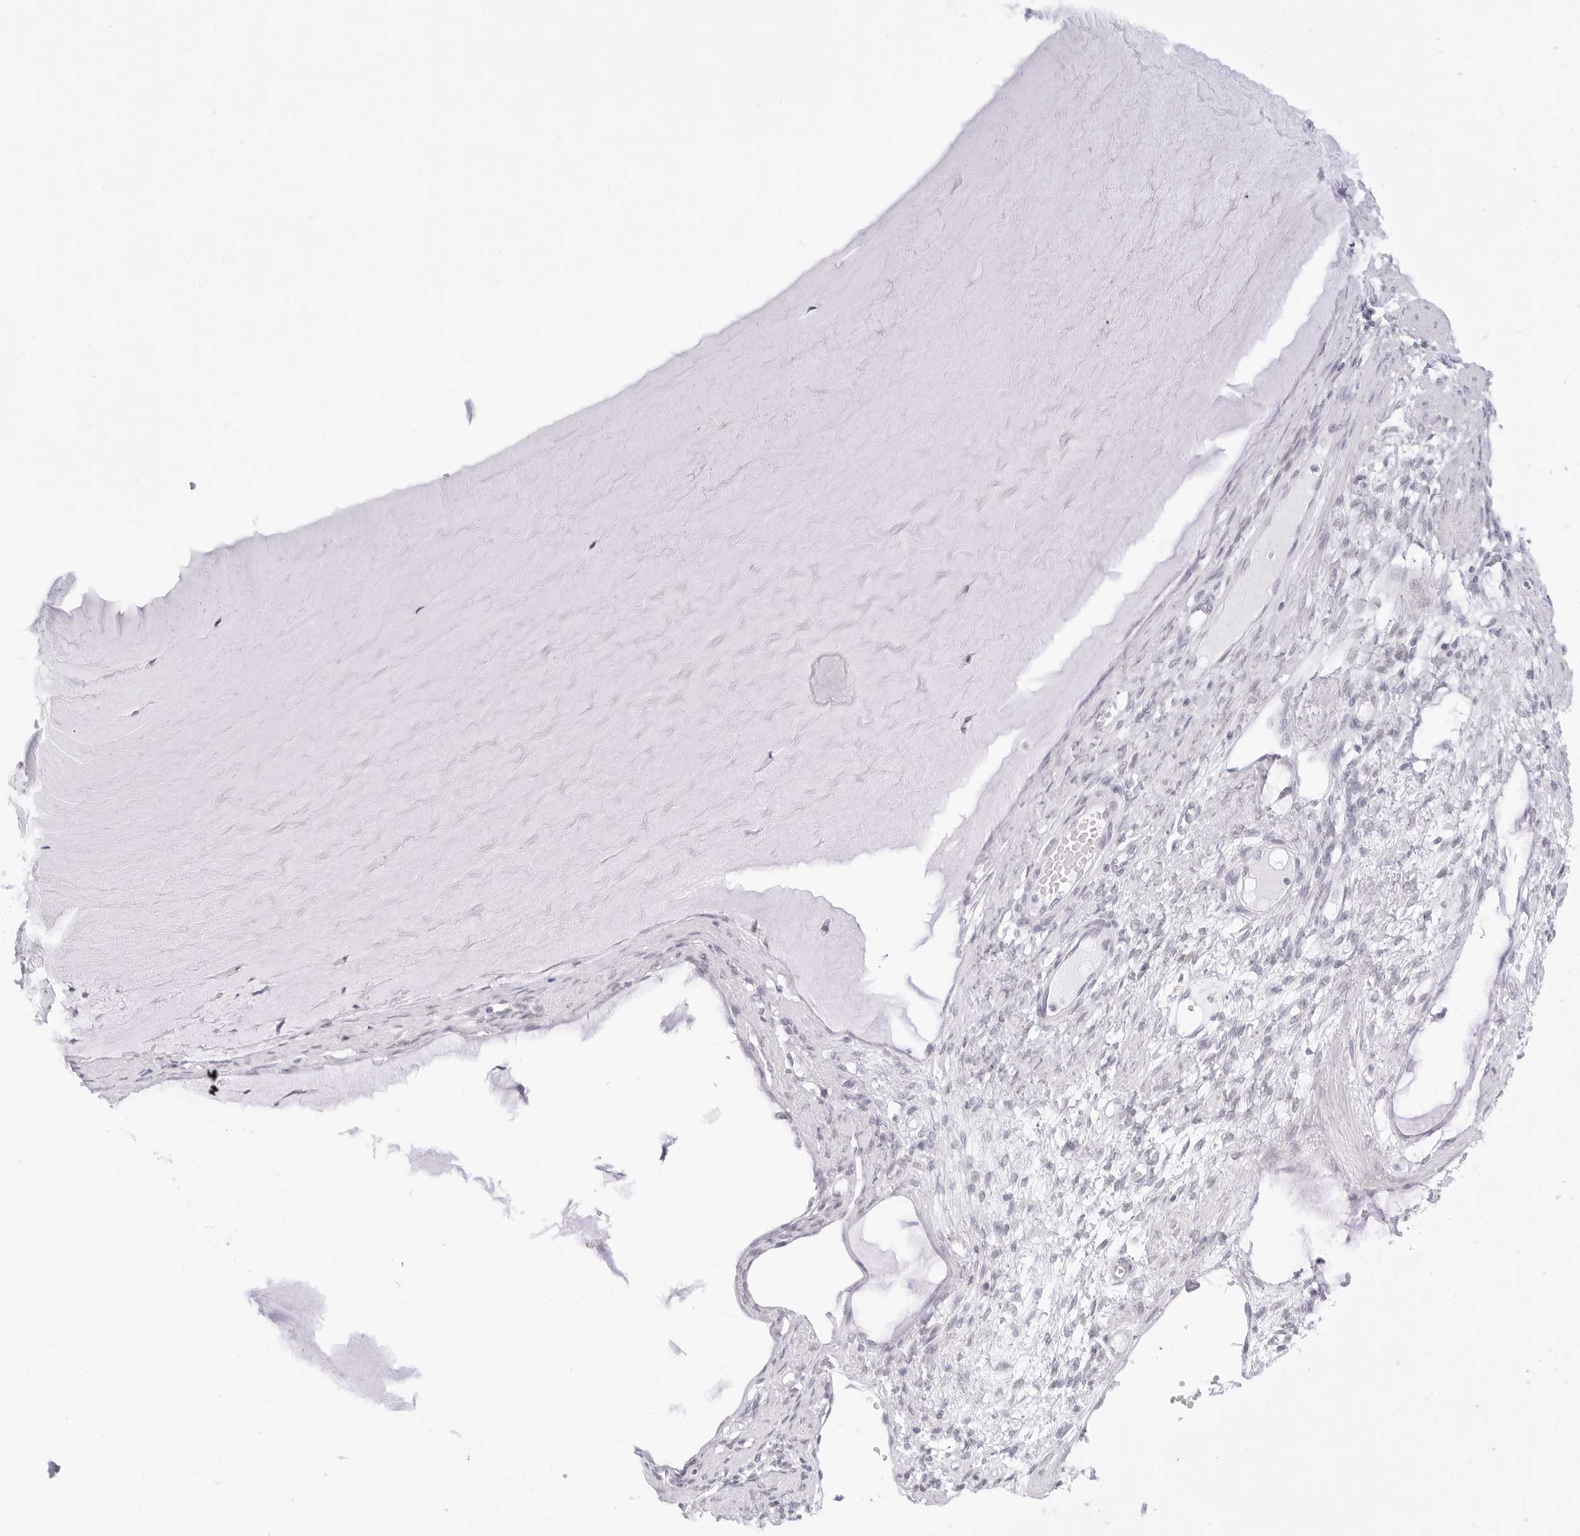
{"staining": {"intensity": "moderate", "quantity": ">75%", "location": "cytoplasmic/membranous"}, "tissue": "ovarian cancer", "cell_type": "Tumor cells", "image_type": "cancer", "snomed": [{"axis": "morphology", "description": "Cystadenocarcinoma, mucinous, NOS"}, {"axis": "topography", "description": "Ovary"}], "caption": "Tumor cells exhibit medium levels of moderate cytoplasmic/membranous positivity in approximately >75% of cells in ovarian cancer (mucinous cystadenocarcinoma).", "gene": "CDH1", "patient": {"sex": "female", "age": 61}}